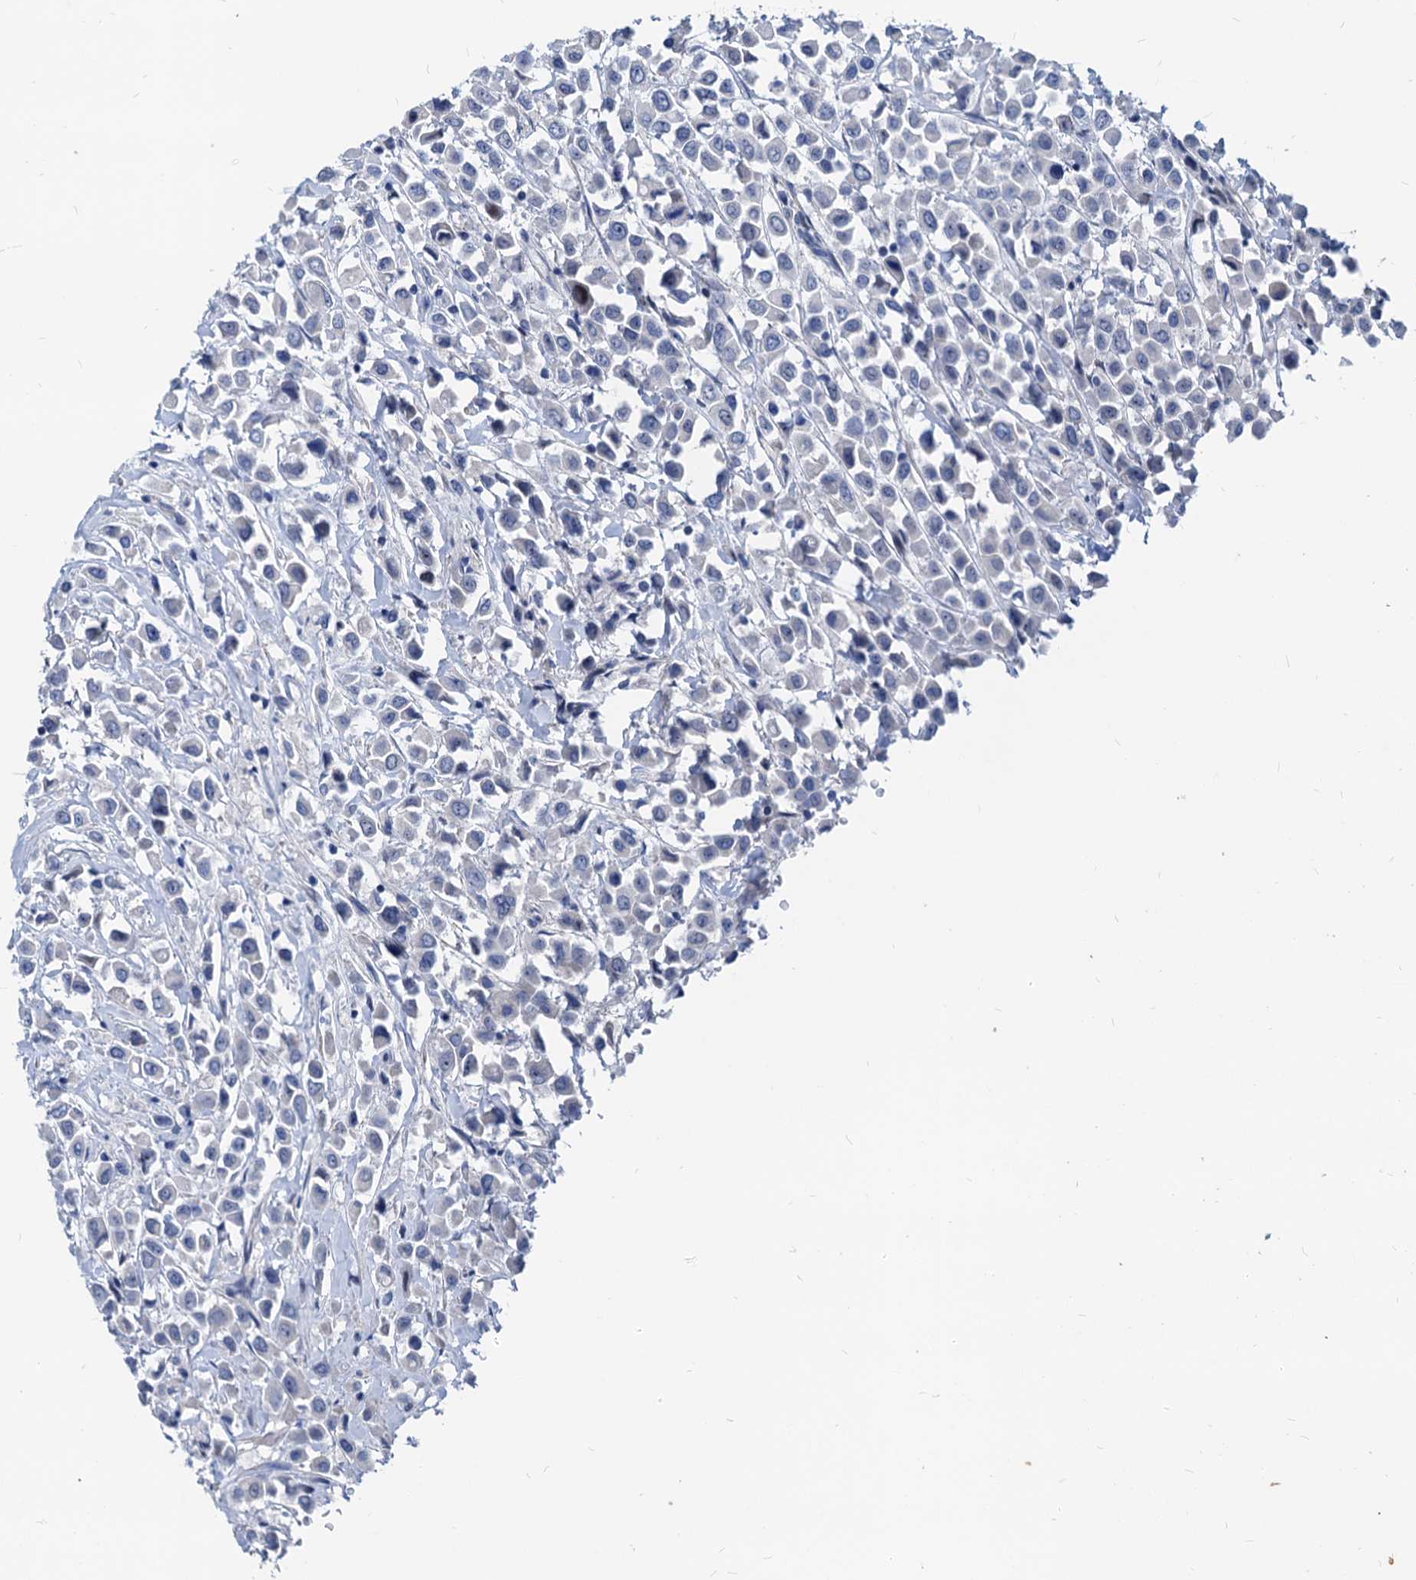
{"staining": {"intensity": "negative", "quantity": "none", "location": "none"}, "tissue": "breast cancer", "cell_type": "Tumor cells", "image_type": "cancer", "snomed": [{"axis": "morphology", "description": "Duct carcinoma"}, {"axis": "topography", "description": "Breast"}], "caption": "DAB (3,3'-diaminobenzidine) immunohistochemical staining of breast intraductal carcinoma exhibits no significant positivity in tumor cells. (Stains: DAB (3,3'-diaminobenzidine) immunohistochemistry (IHC) with hematoxylin counter stain, Microscopy: brightfield microscopy at high magnification).", "gene": "HSF2", "patient": {"sex": "female", "age": 61}}